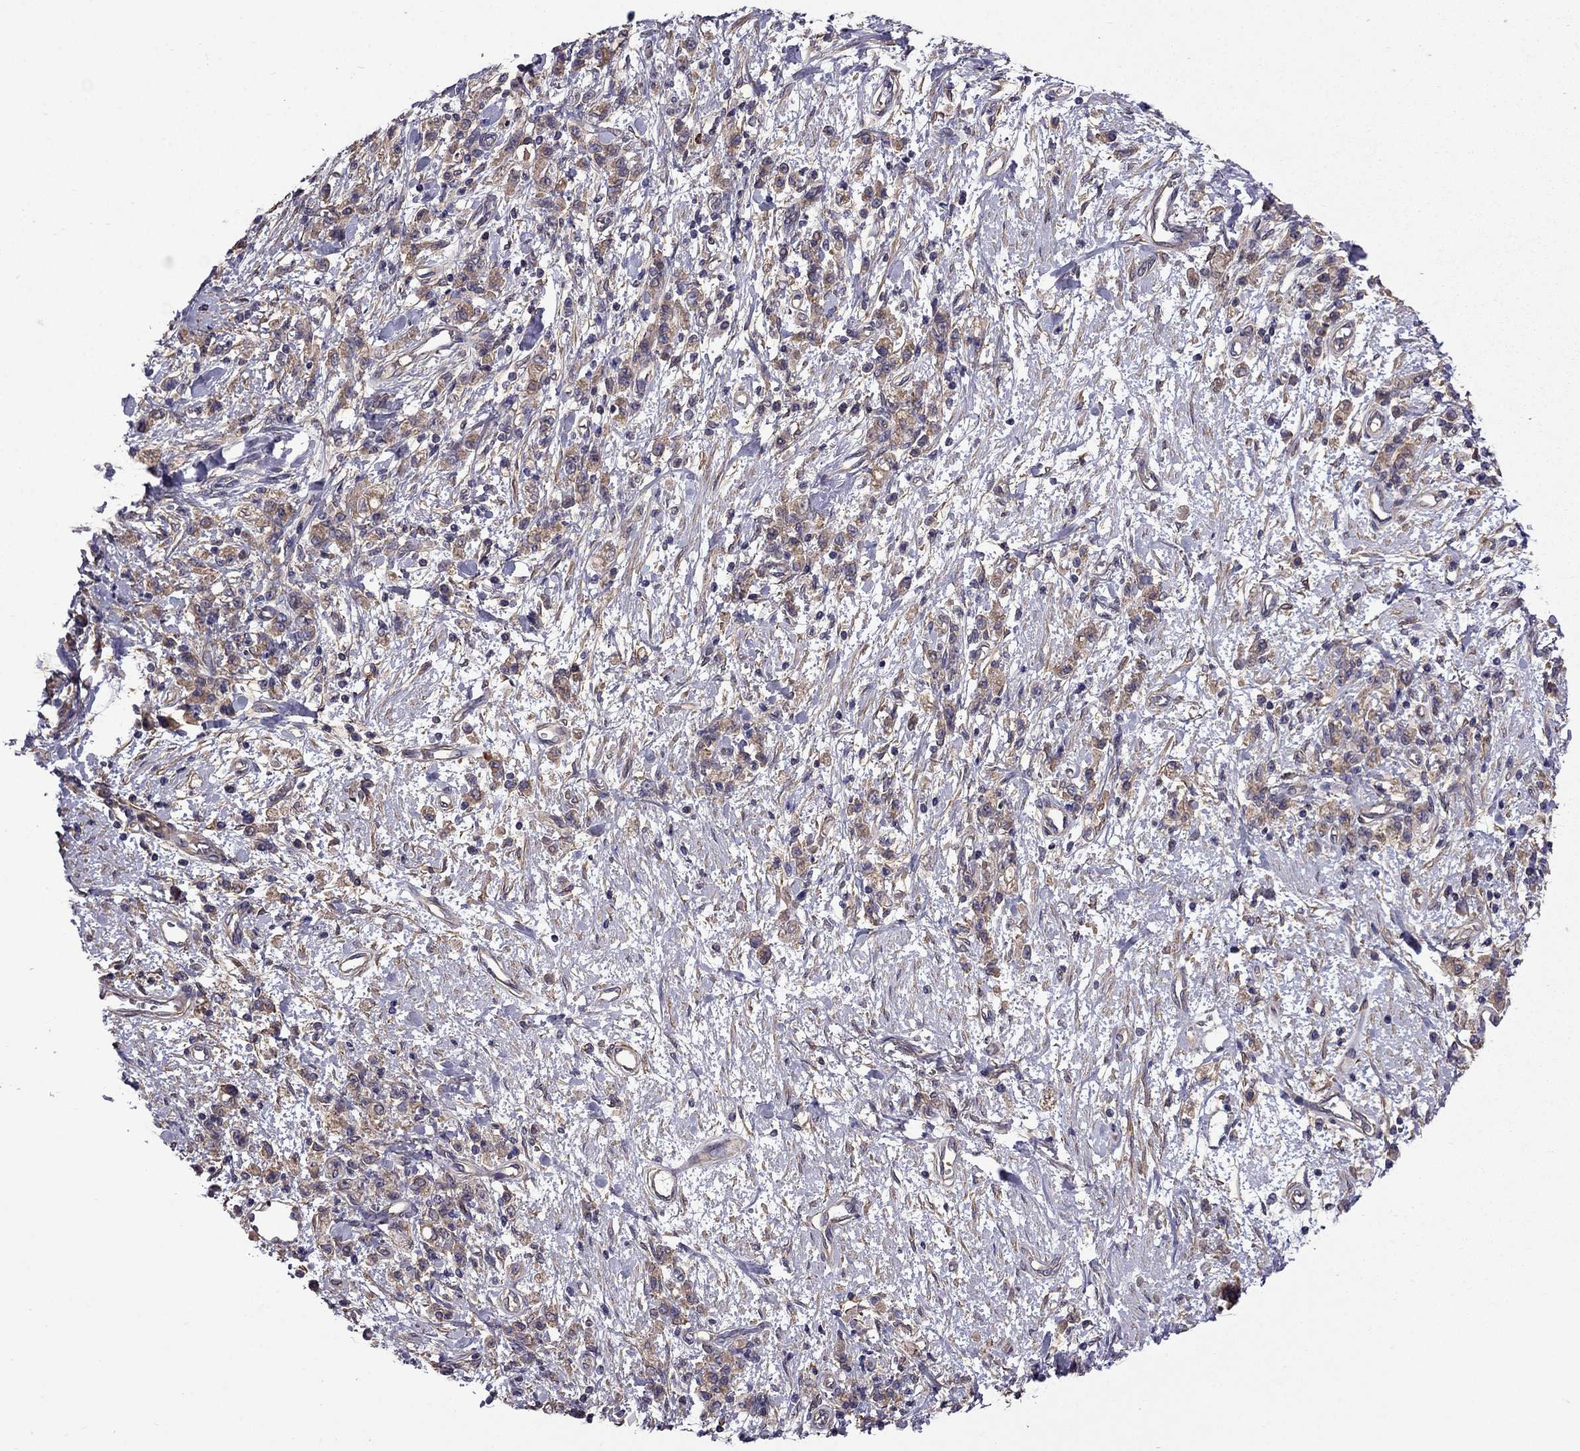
{"staining": {"intensity": "moderate", "quantity": "25%-75%", "location": "cytoplasmic/membranous"}, "tissue": "stomach cancer", "cell_type": "Tumor cells", "image_type": "cancer", "snomed": [{"axis": "morphology", "description": "Adenocarcinoma, NOS"}, {"axis": "topography", "description": "Stomach"}], "caption": "This is an image of immunohistochemistry (IHC) staining of stomach adenocarcinoma, which shows moderate staining in the cytoplasmic/membranous of tumor cells.", "gene": "ITGB1", "patient": {"sex": "male", "age": 77}}